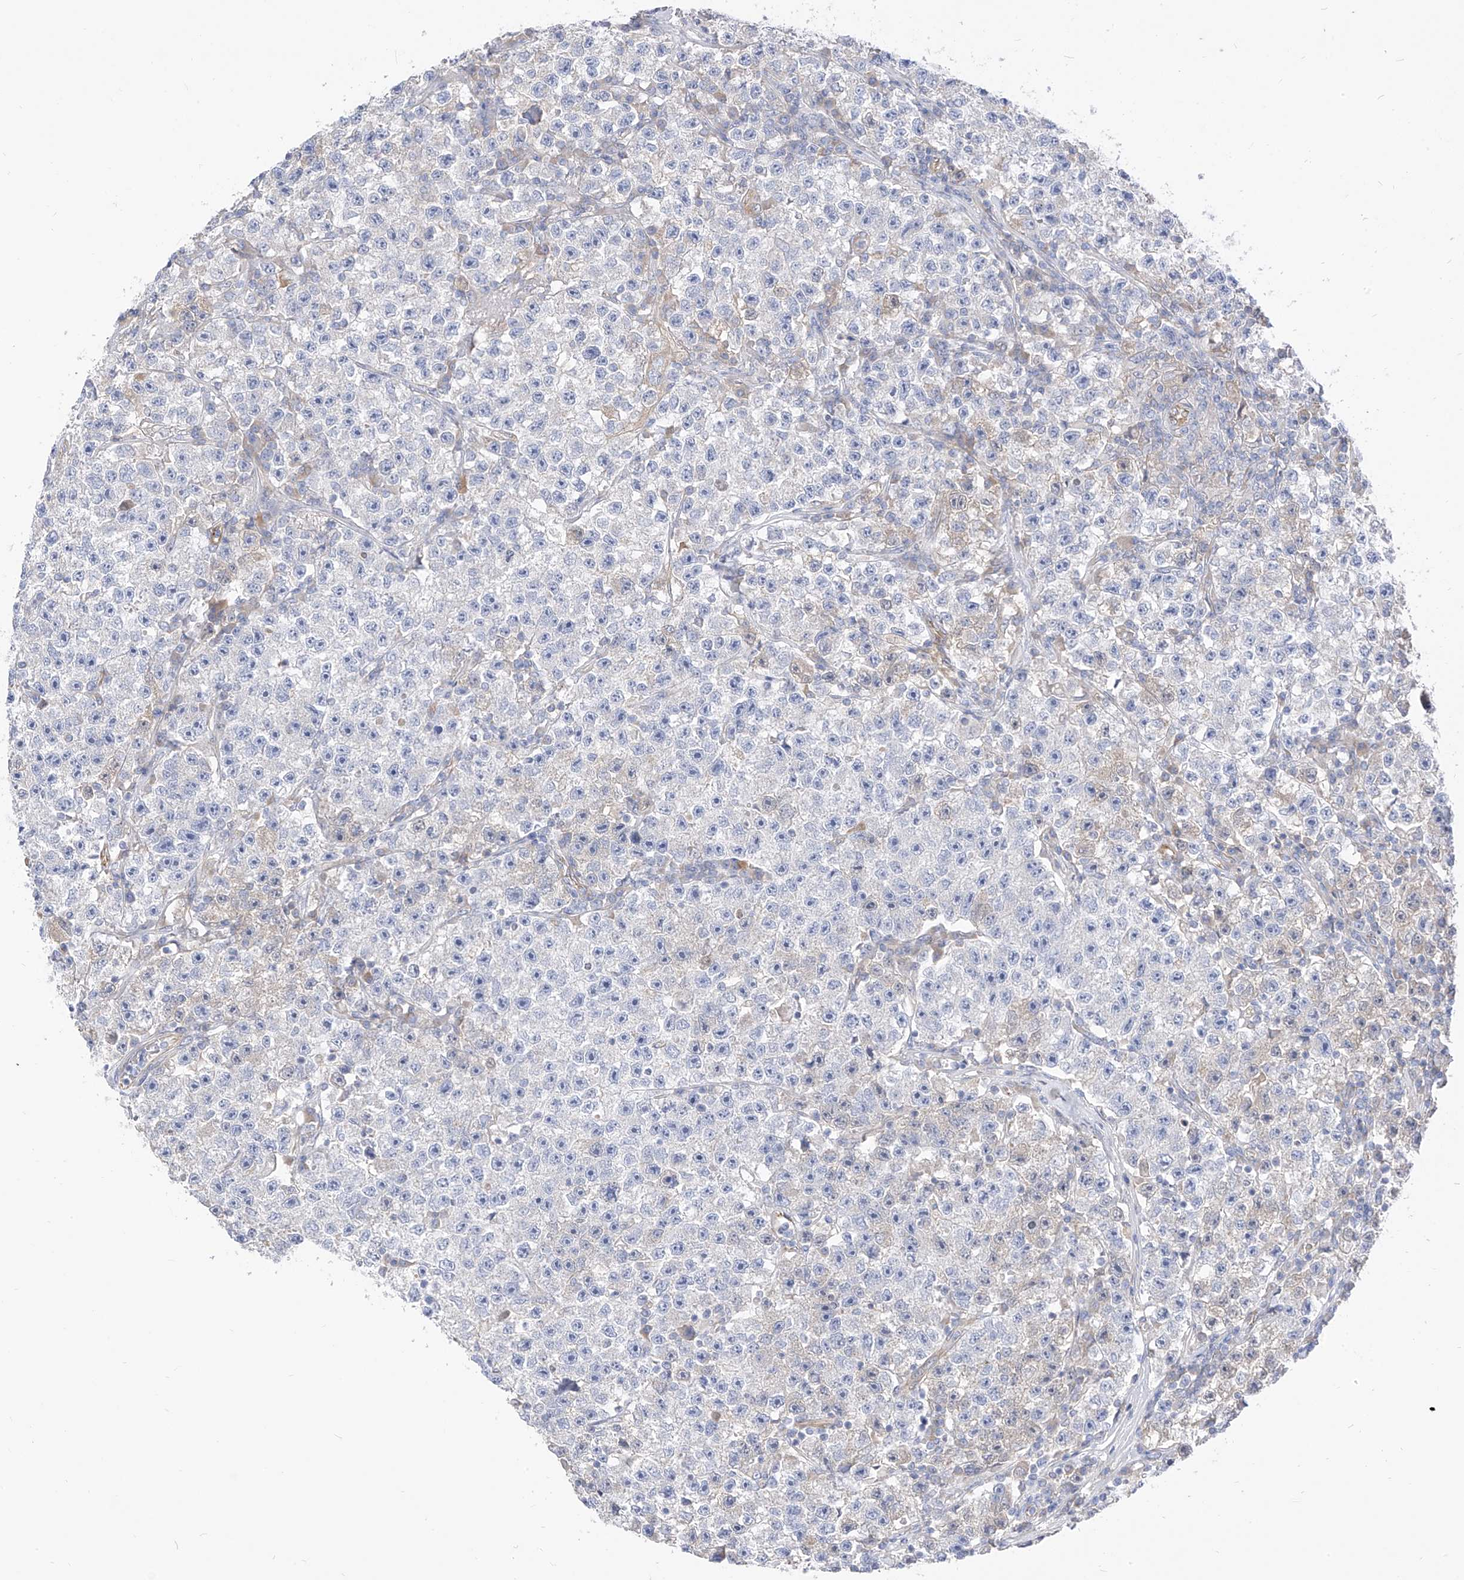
{"staining": {"intensity": "negative", "quantity": "none", "location": "none"}, "tissue": "testis cancer", "cell_type": "Tumor cells", "image_type": "cancer", "snomed": [{"axis": "morphology", "description": "Seminoma, NOS"}, {"axis": "topography", "description": "Testis"}], "caption": "The image shows no staining of tumor cells in testis cancer.", "gene": "RASA2", "patient": {"sex": "male", "age": 22}}